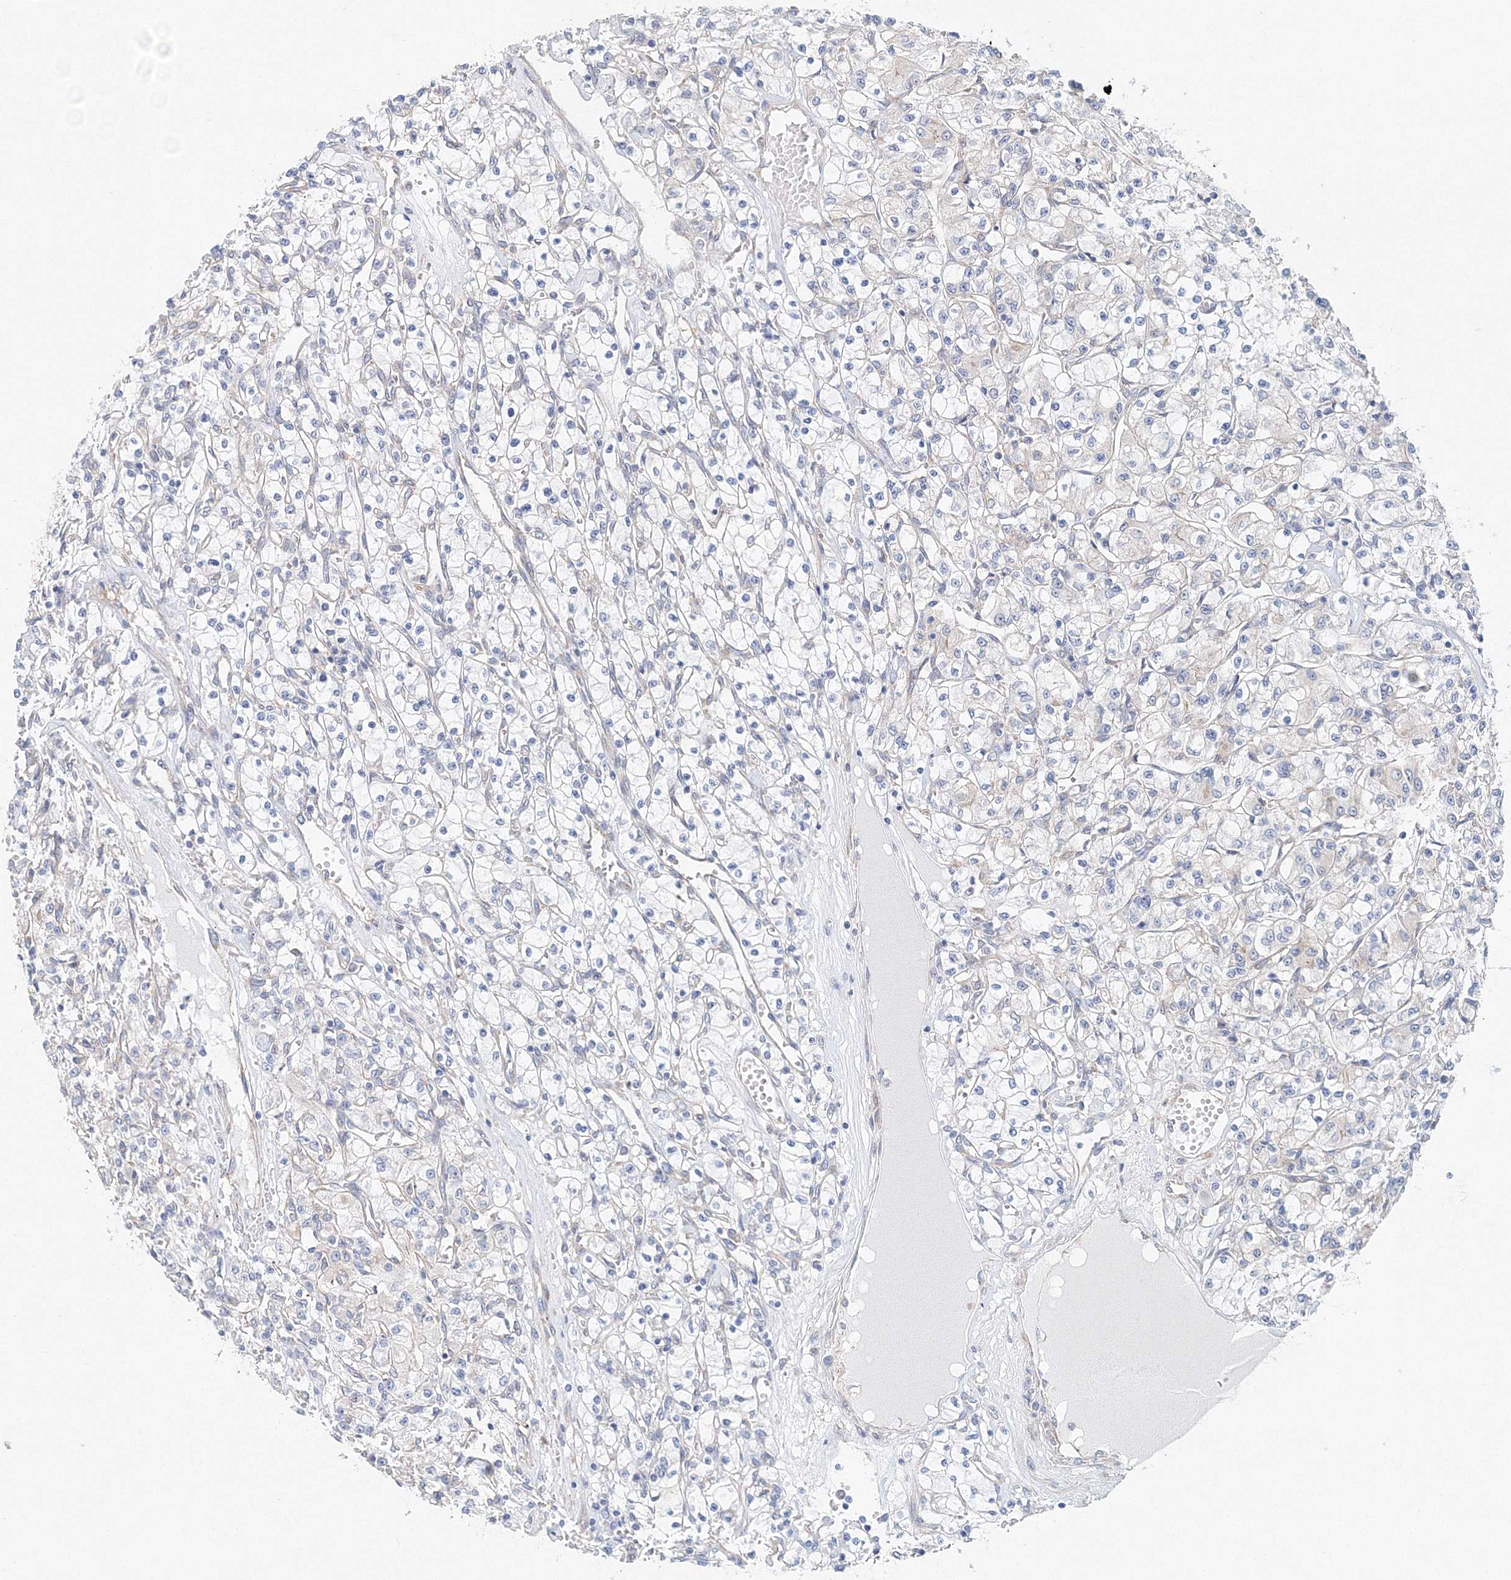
{"staining": {"intensity": "negative", "quantity": "none", "location": "none"}, "tissue": "renal cancer", "cell_type": "Tumor cells", "image_type": "cancer", "snomed": [{"axis": "morphology", "description": "Adenocarcinoma, NOS"}, {"axis": "topography", "description": "Kidney"}], "caption": "This is an immunohistochemistry (IHC) photomicrograph of human adenocarcinoma (renal). There is no staining in tumor cells.", "gene": "TPRKB", "patient": {"sex": "female", "age": 59}}